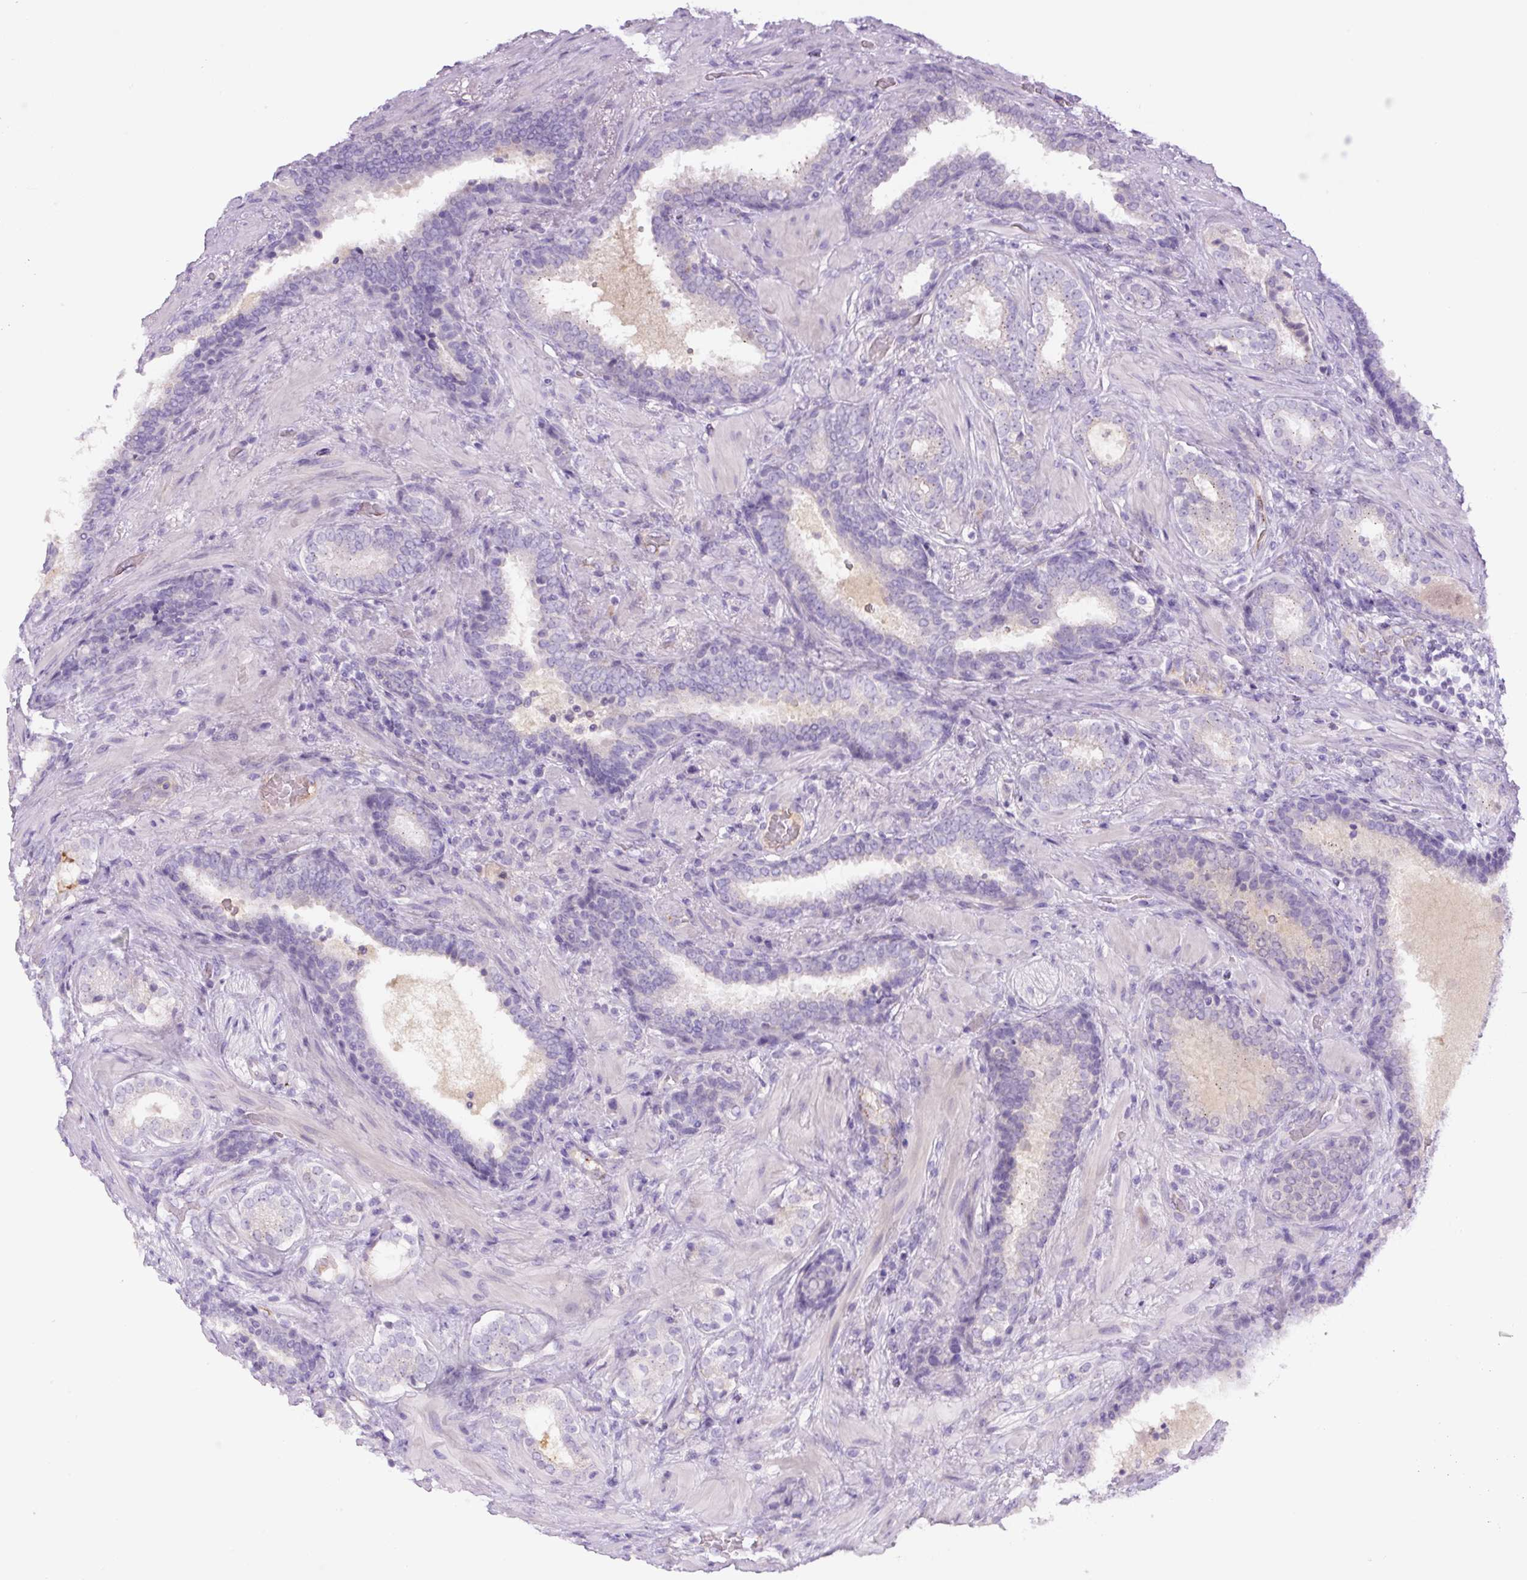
{"staining": {"intensity": "negative", "quantity": "none", "location": "none"}, "tissue": "prostate cancer", "cell_type": "Tumor cells", "image_type": "cancer", "snomed": [{"axis": "morphology", "description": "Adenocarcinoma, High grade"}, {"axis": "topography", "description": "Prostate"}], "caption": "A histopathology image of human prostate cancer (adenocarcinoma (high-grade)) is negative for staining in tumor cells.", "gene": "RSPO4", "patient": {"sex": "male", "age": 65}}